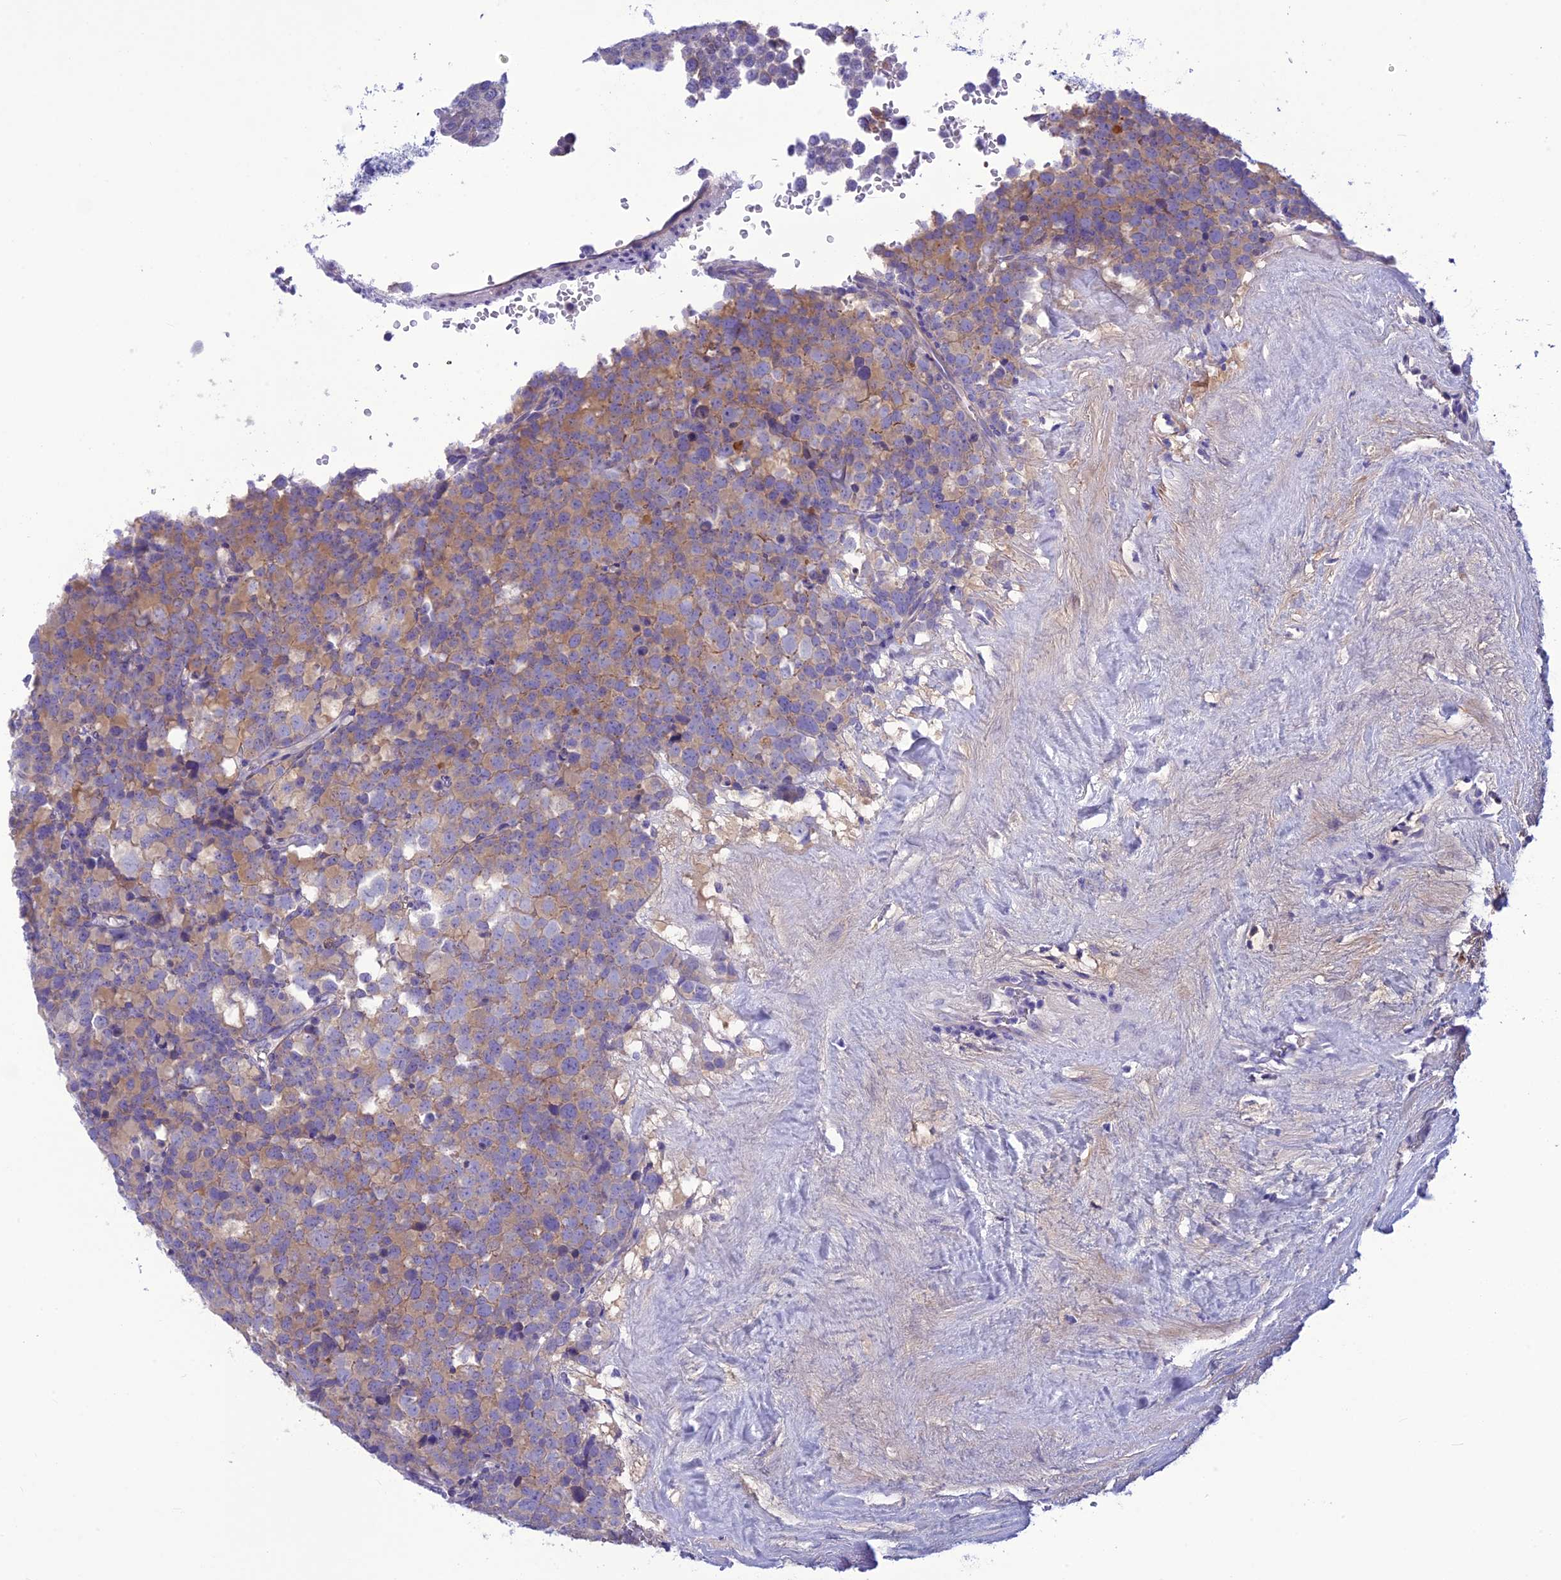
{"staining": {"intensity": "moderate", "quantity": "<25%", "location": "cytoplasmic/membranous"}, "tissue": "testis cancer", "cell_type": "Tumor cells", "image_type": "cancer", "snomed": [{"axis": "morphology", "description": "Seminoma, NOS"}, {"axis": "topography", "description": "Testis"}], "caption": "A high-resolution photomicrograph shows immunohistochemistry staining of seminoma (testis), which exhibits moderate cytoplasmic/membranous positivity in approximately <25% of tumor cells.", "gene": "BBS2", "patient": {"sex": "male", "age": 71}}